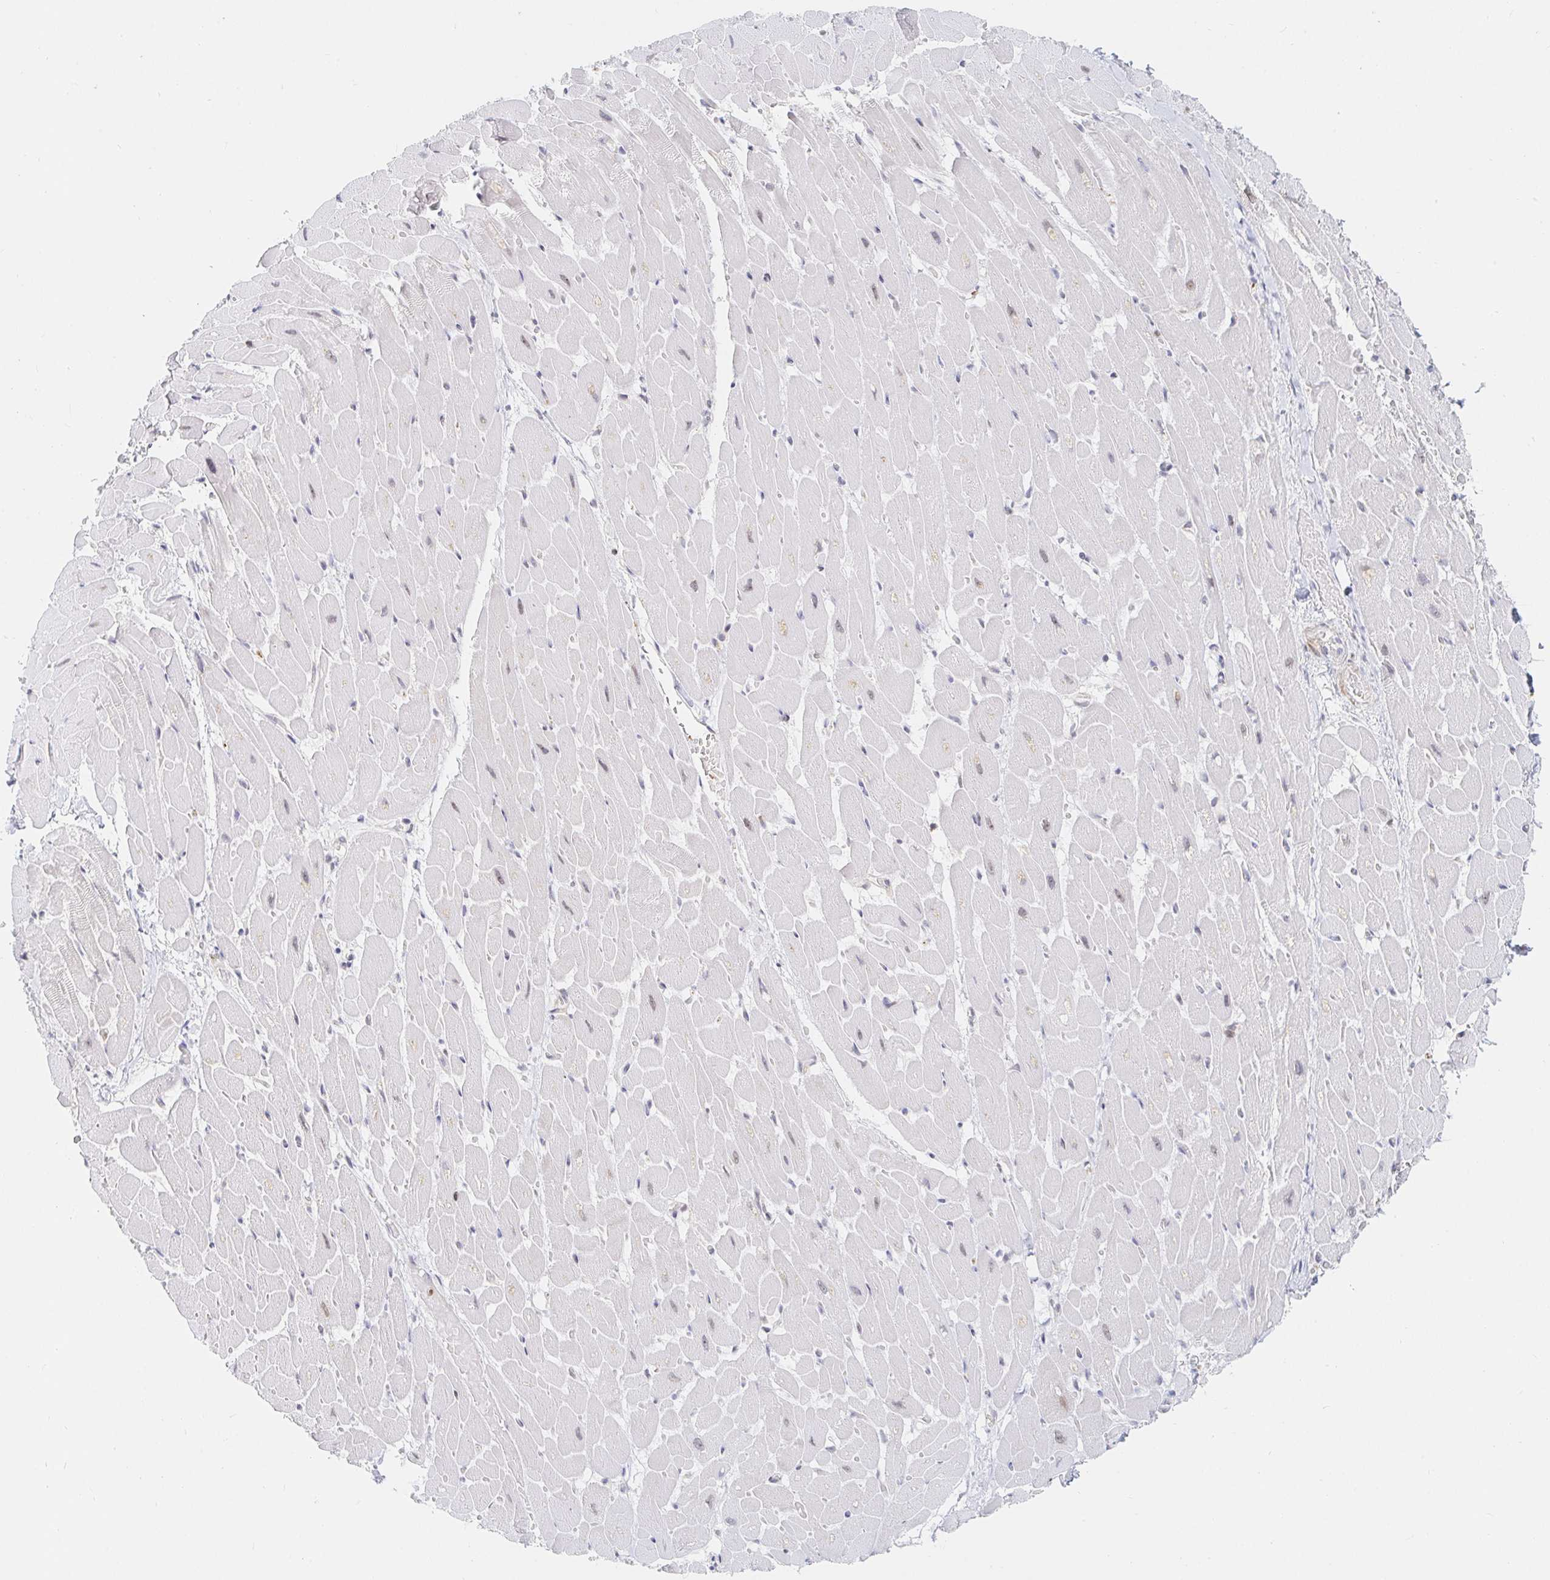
{"staining": {"intensity": "moderate", "quantity": "<25%", "location": "nuclear"}, "tissue": "heart muscle", "cell_type": "Cardiomyocytes", "image_type": "normal", "snomed": [{"axis": "morphology", "description": "Normal tissue, NOS"}, {"axis": "topography", "description": "Heart"}], "caption": "Heart muscle stained with a brown dye displays moderate nuclear positive expression in approximately <25% of cardiomyocytes.", "gene": "CHD2", "patient": {"sex": "male", "age": 37}}